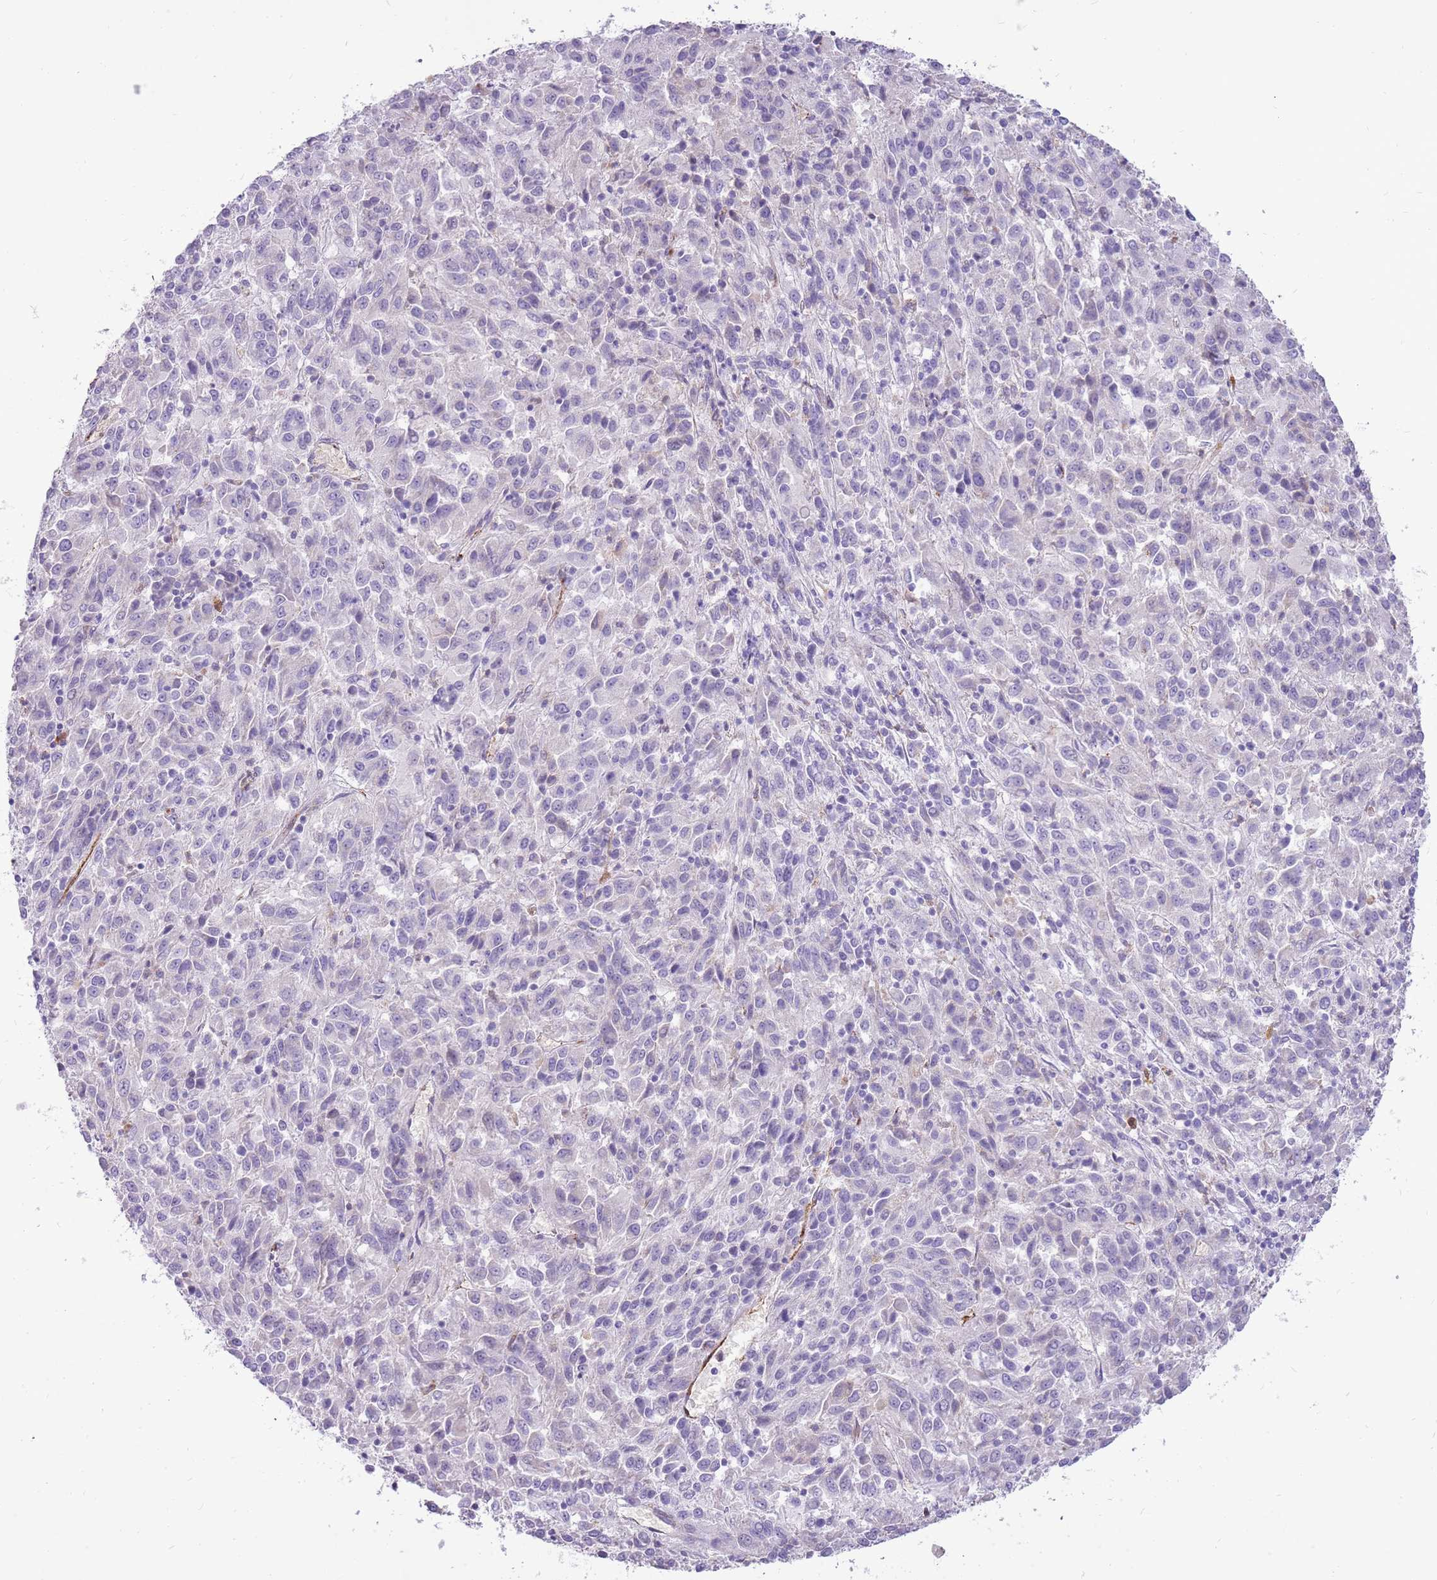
{"staining": {"intensity": "negative", "quantity": "none", "location": "none"}, "tissue": "melanoma", "cell_type": "Tumor cells", "image_type": "cancer", "snomed": [{"axis": "morphology", "description": "Malignant melanoma, Metastatic site"}, {"axis": "topography", "description": "Lung"}], "caption": "This is a histopathology image of IHC staining of malignant melanoma (metastatic site), which shows no positivity in tumor cells.", "gene": "PCNX1", "patient": {"sex": "male", "age": 64}}